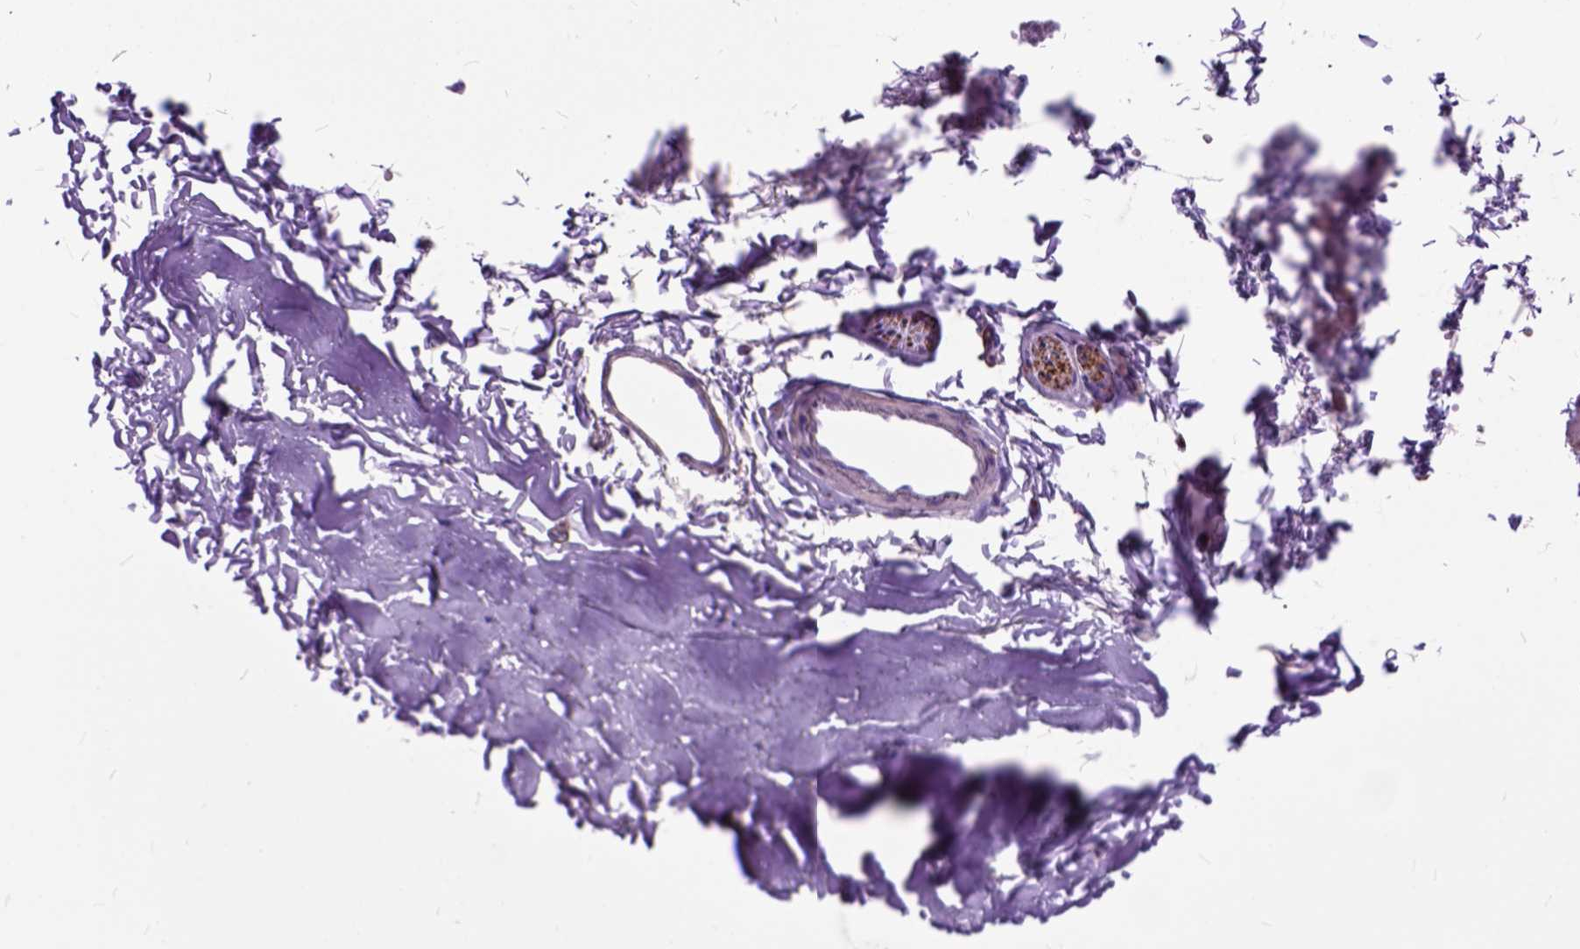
{"staining": {"intensity": "negative", "quantity": "none", "location": "none"}, "tissue": "soft tissue", "cell_type": "Chondrocytes", "image_type": "normal", "snomed": [{"axis": "morphology", "description": "Normal tissue, NOS"}, {"axis": "topography", "description": "Cartilage tissue"}, {"axis": "topography", "description": "Bronchus"}], "caption": "This is an immunohistochemistry histopathology image of normal human soft tissue. There is no positivity in chondrocytes.", "gene": "MAPT", "patient": {"sex": "female", "age": 79}}